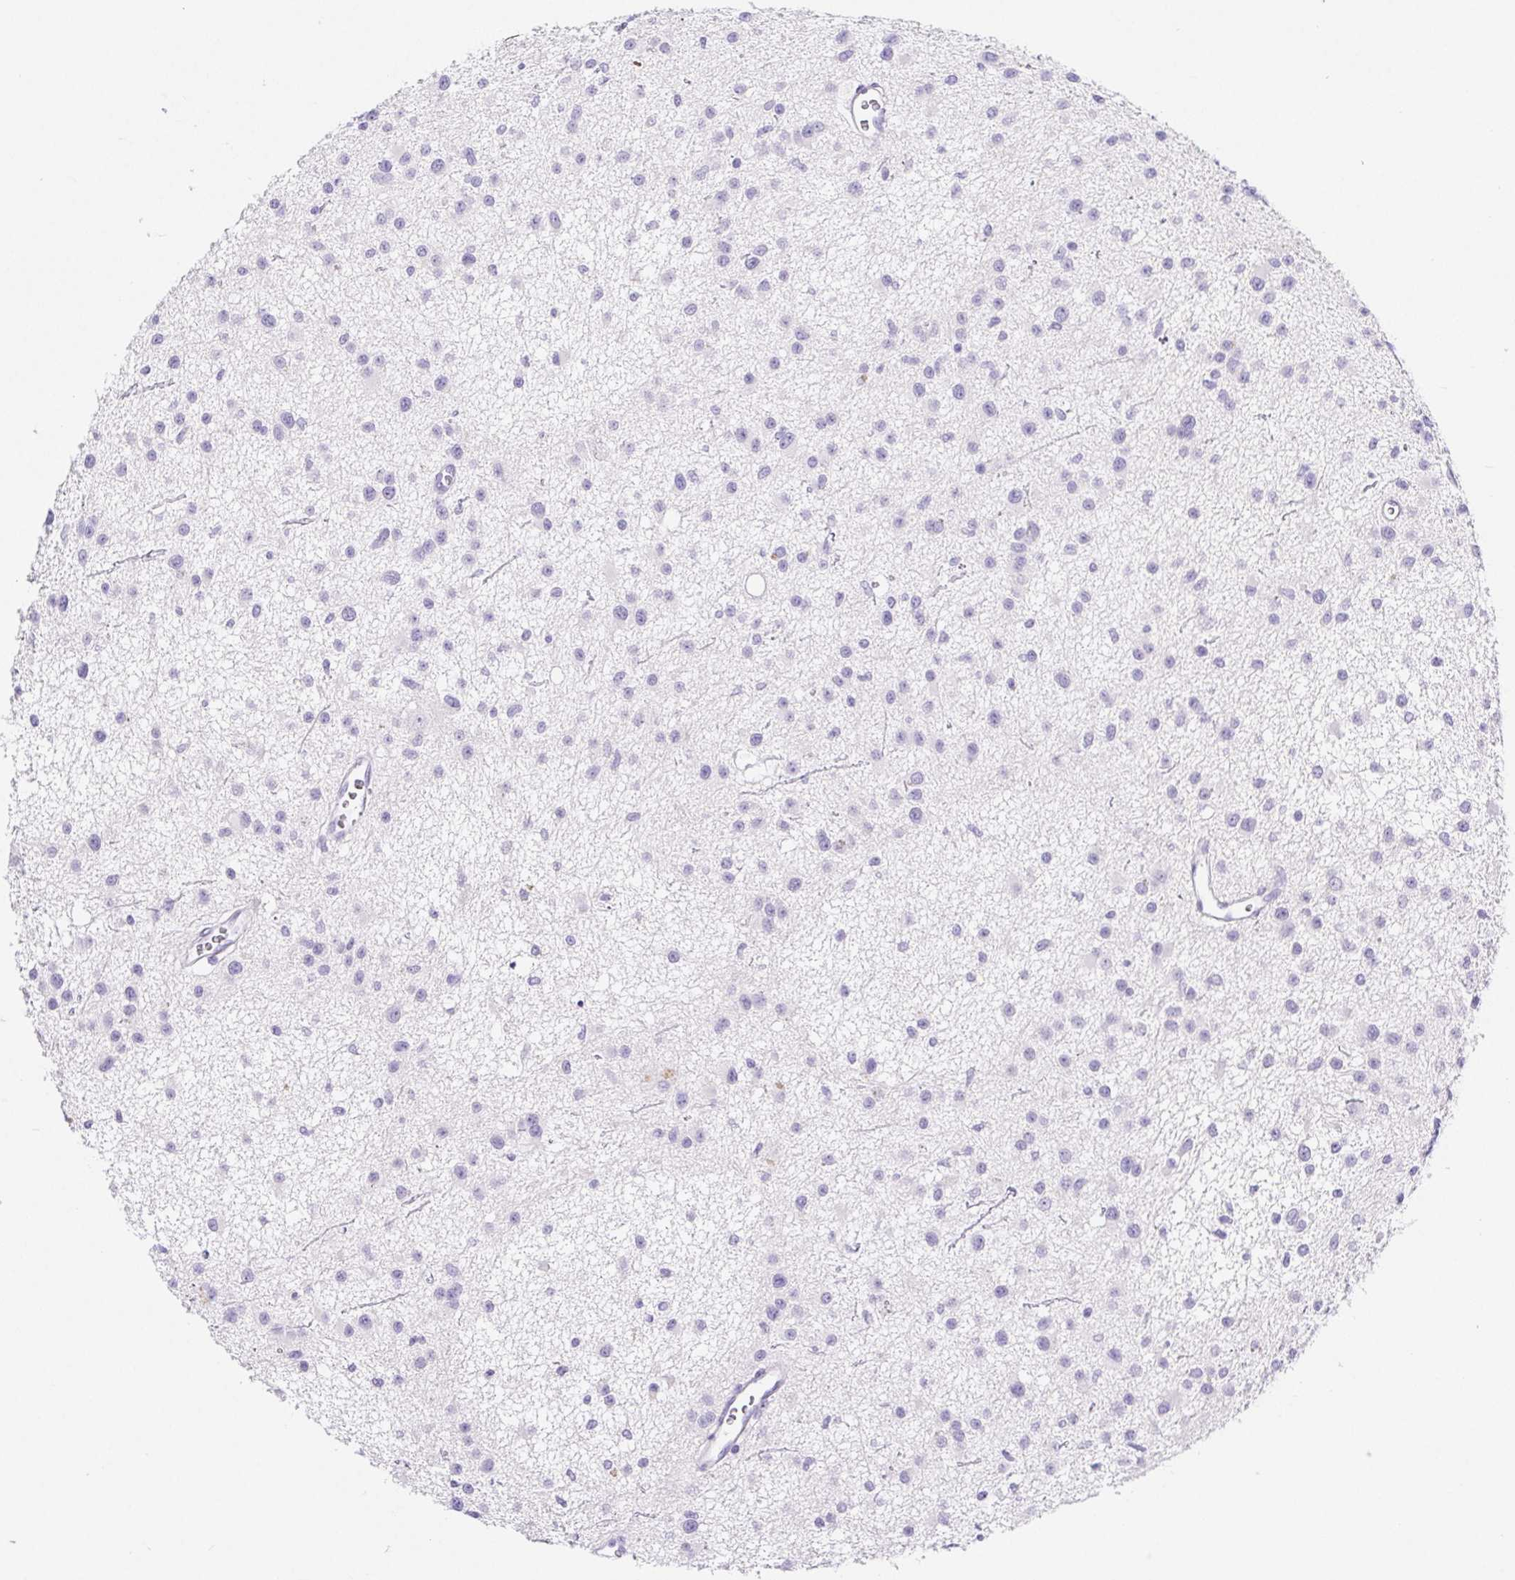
{"staining": {"intensity": "negative", "quantity": "none", "location": "none"}, "tissue": "glioma", "cell_type": "Tumor cells", "image_type": "cancer", "snomed": [{"axis": "morphology", "description": "Glioma, malignant, Low grade"}, {"axis": "topography", "description": "Brain"}], "caption": "High magnification brightfield microscopy of malignant glioma (low-grade) stained with DAB (3,3'-diaminobenzidine) (brown) and counterstained with hematoxylin (blue): tumor cells show no significant staining. (Brightfield microscopy of DAB (3,3'-diaminobenzidine) immunohistochemistry (IHC) at high magnification).", "gene": "PNLIP", "patient": {"sex": "male", "age": 43}}